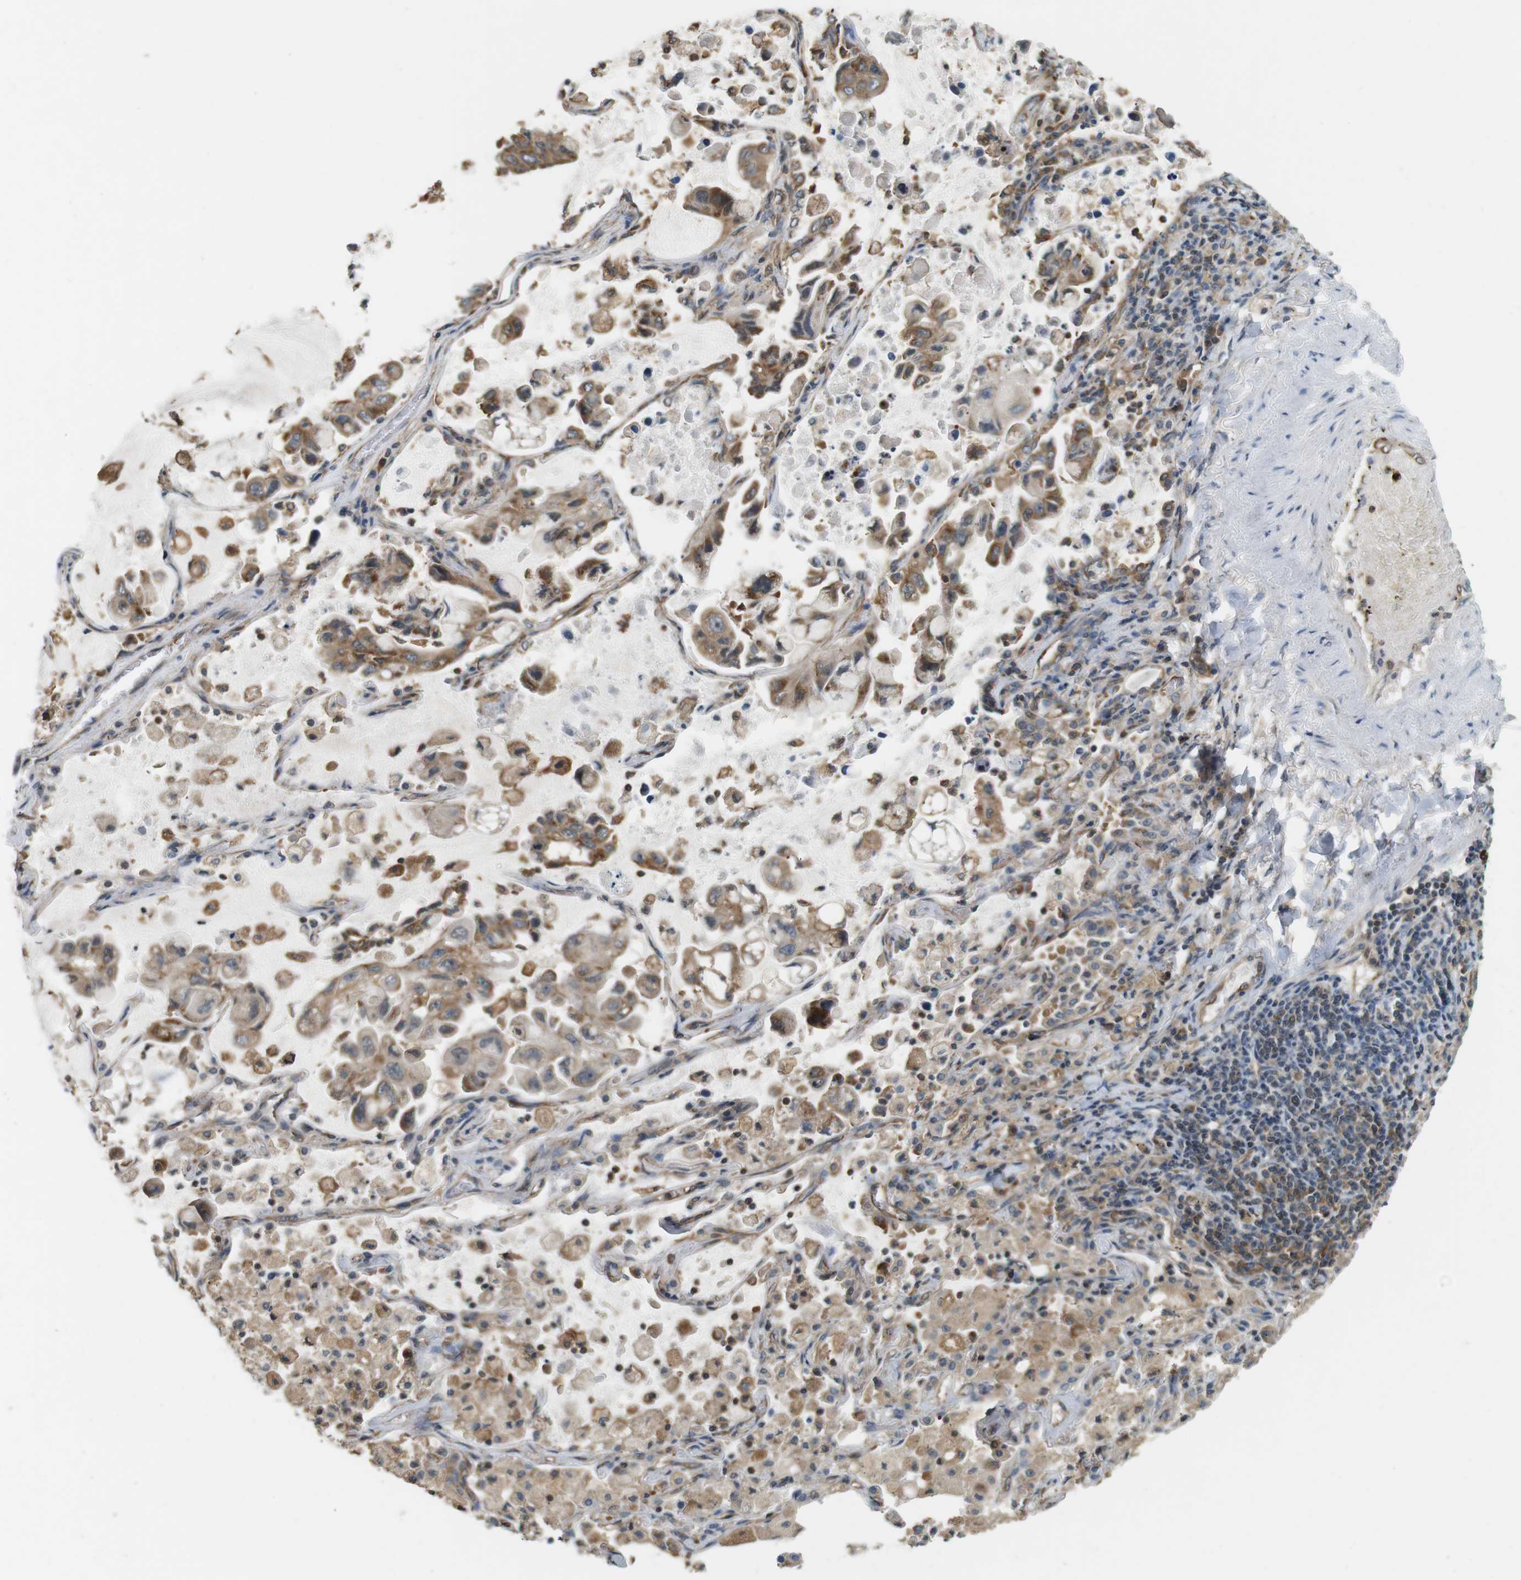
{"staining": {"intensity": "moderate", "quantity": ">75%", "location": "cytoplasmic/membranous"}, "tissue": "lung cancer", "cell_type": "Tumor cells", "image_type": "cancer", "snomed": [{"axis": "morphology", "description": "Adenocarcinoma, NOS"}, {"axis": "topography", "description": "Lung"}], "caption": "The histopathology image exhibits a brown stain indicating the presence of a protein in the cytoplasmic/membranous of tumor cells in lung cancer.", "gene": "PA2G4", "patient": {"sex": "male", "age": 64}}